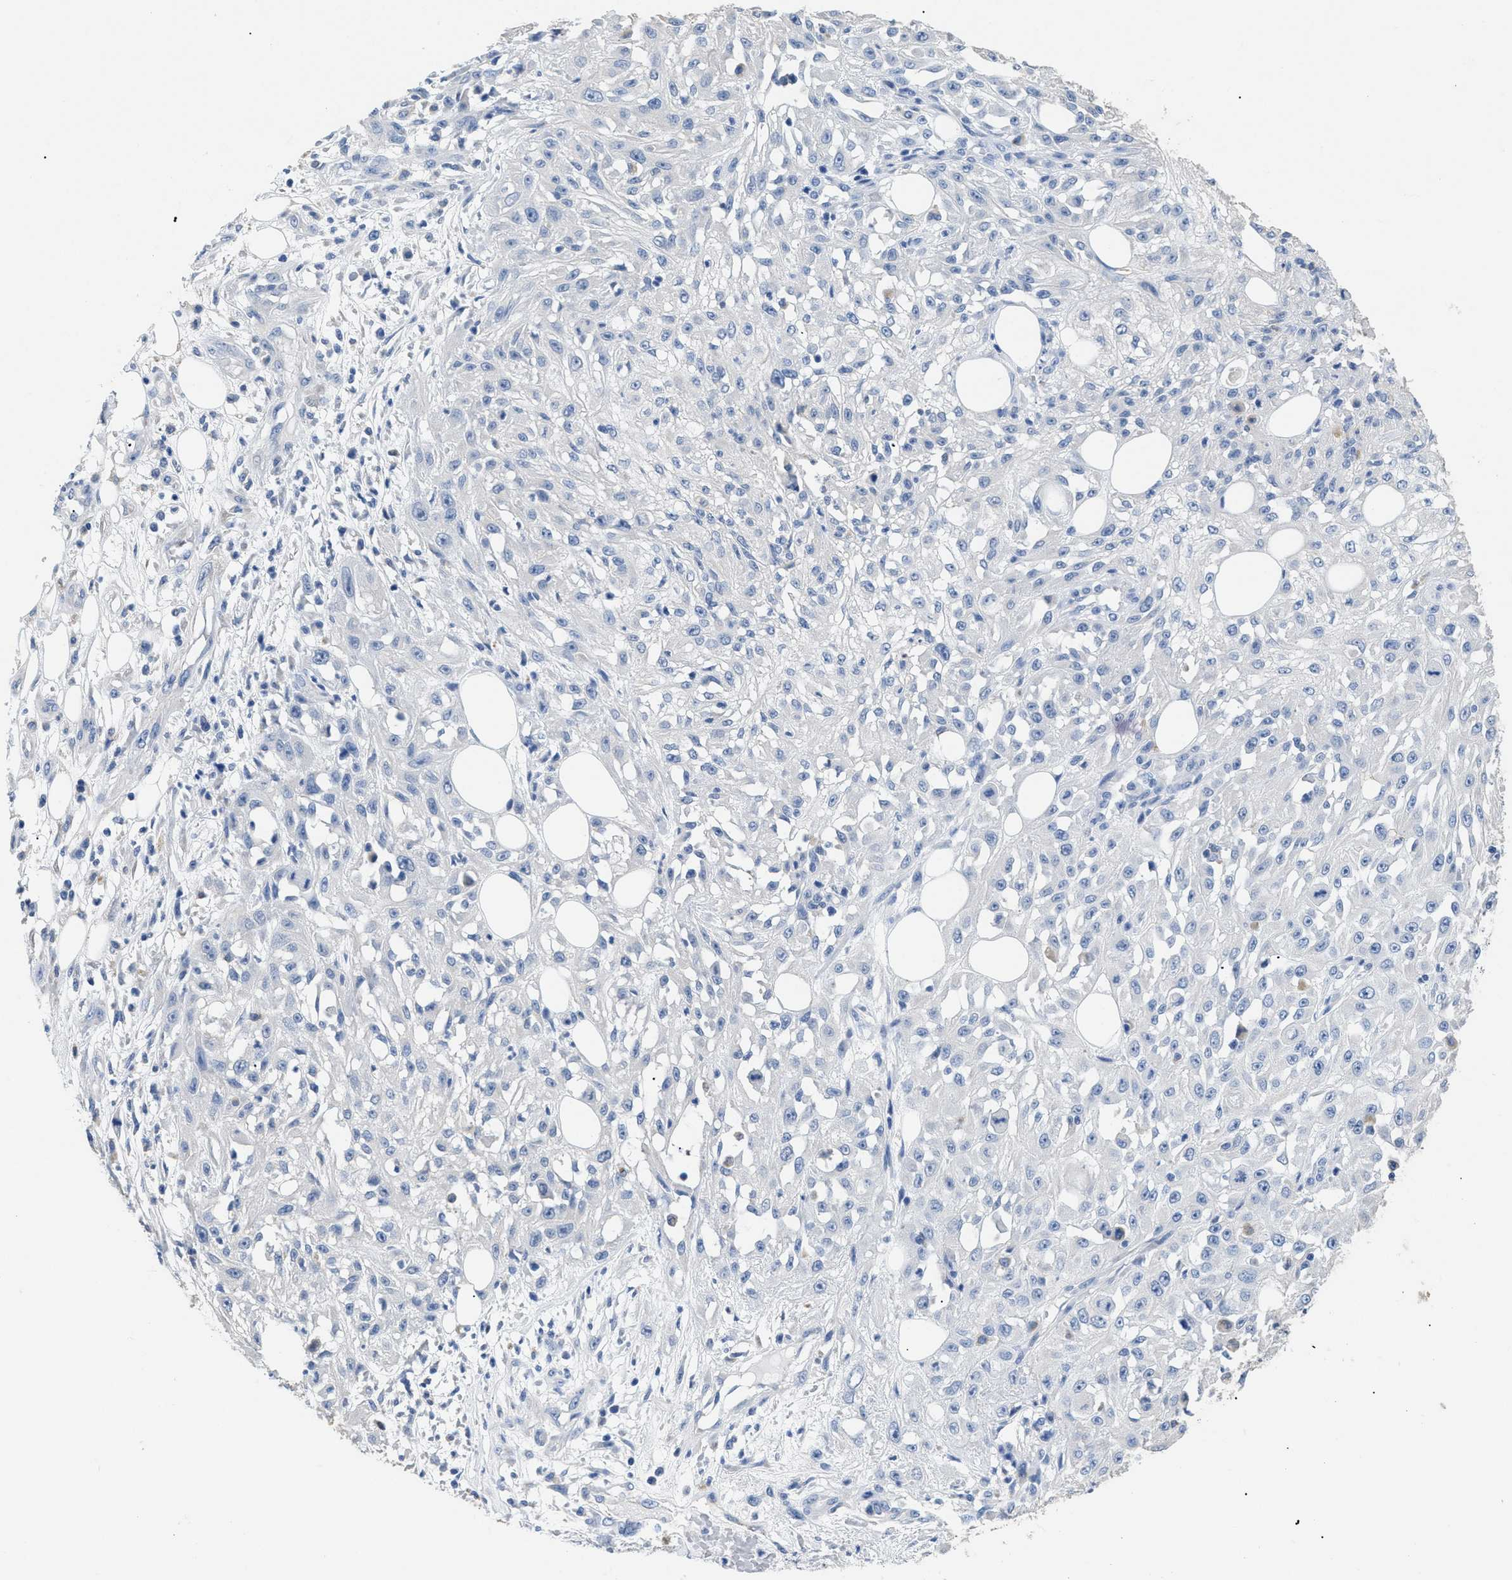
{"staining": {"intensity": "negative", "quantity": "none", "location": "none"}, "tissue": "skin cancer", "cell_type": "Tumor cells", "image_type": "cancer", "snomed": [{"axis": "morphology", "description": "Squamous cell carcinoma, NOS"}, {"axis": "morphology", "description": "Squamous cell carcinoma, metastatic, NOS"}, {"axis": "topography", "description": "Skin"}, {"axis": "topography", "description": "Lymph node"}], "caption": "A photomicrograph of human metastatic squamous cell carcinoma (skin) is negative for staining in tumor cells.", "gene": "APOBEC2", "patient": {"sex": "male", "age": 75}}